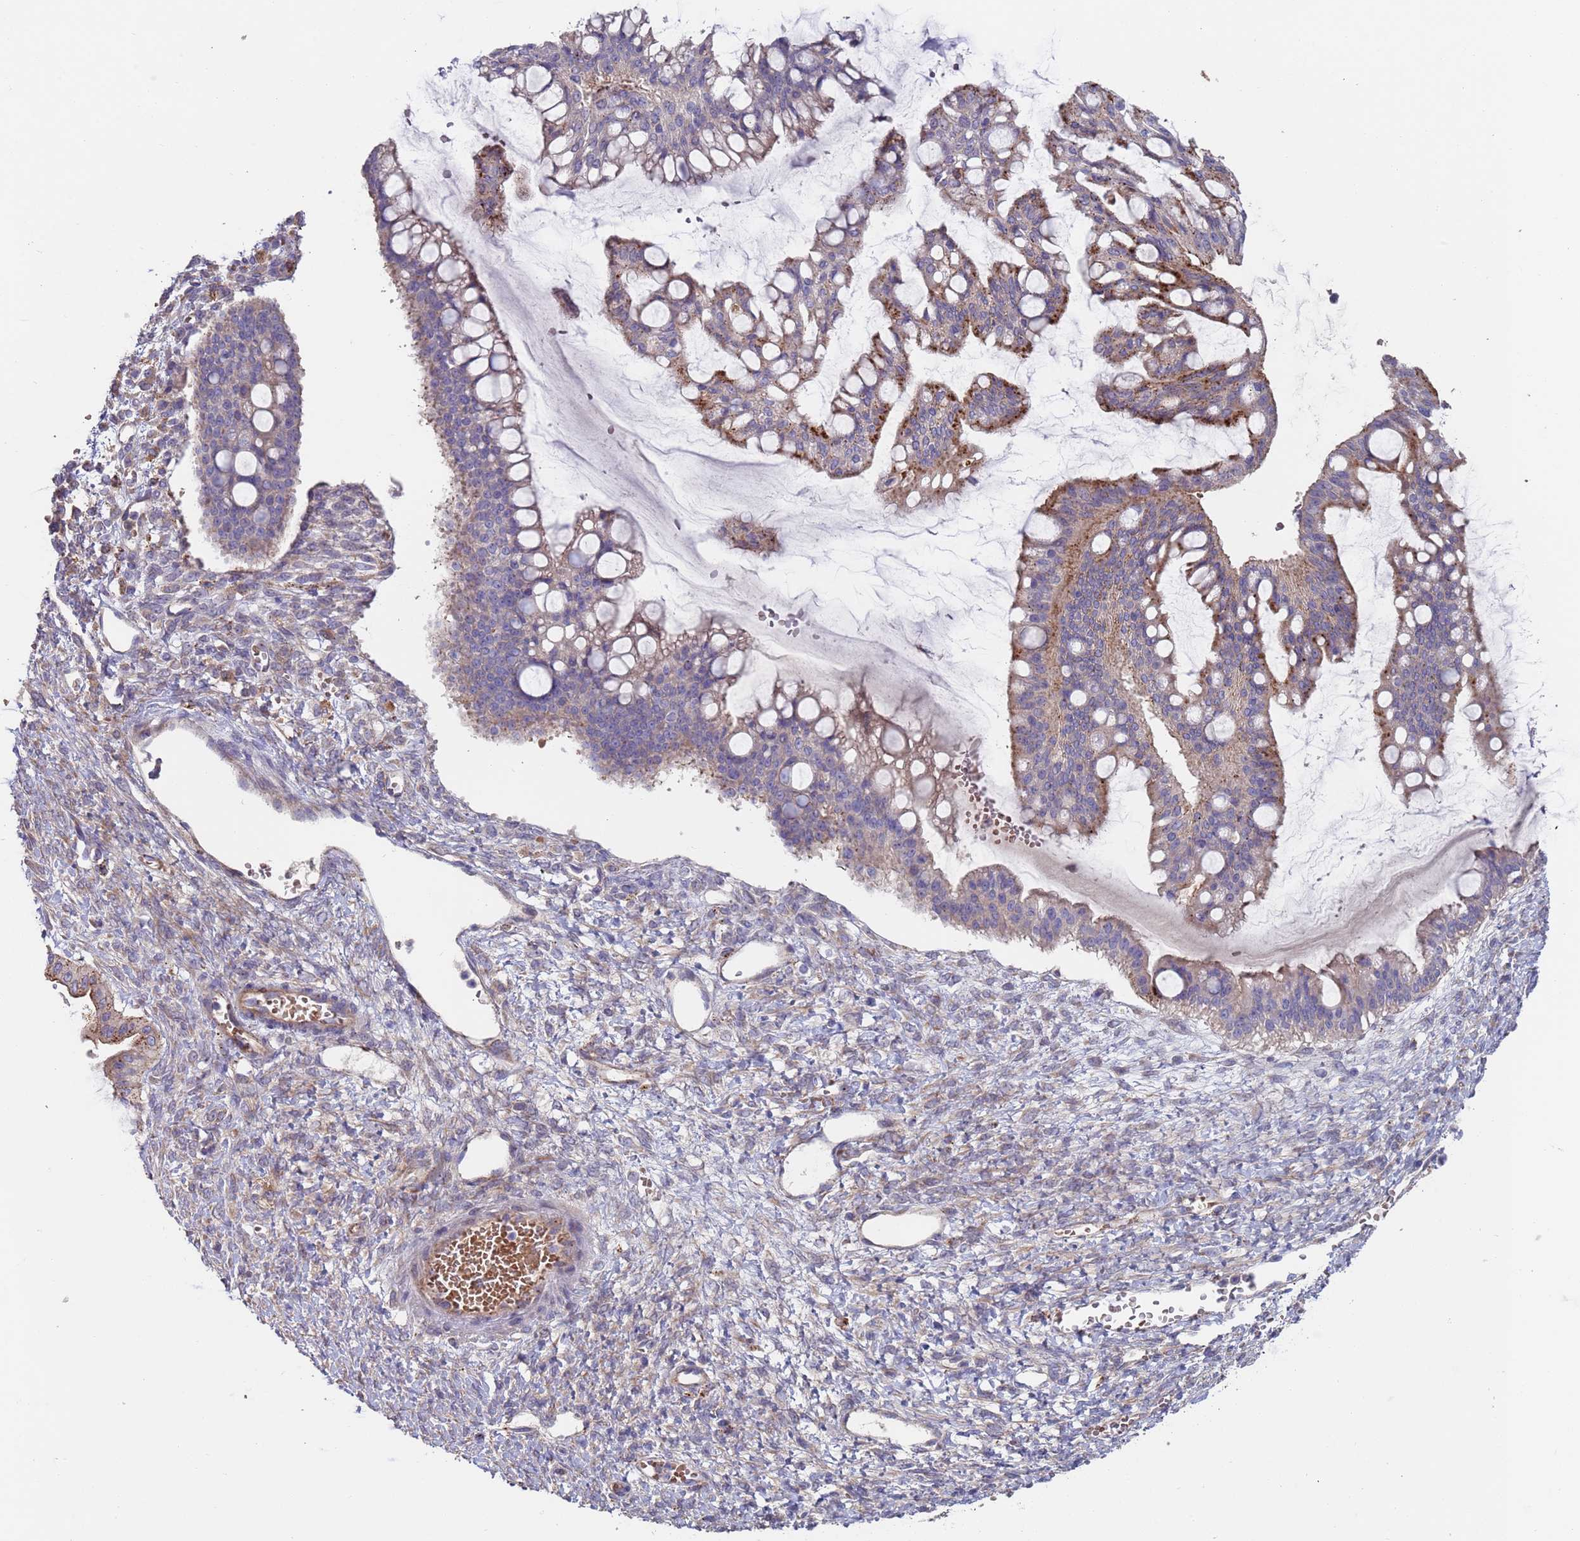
{"staining": {"intensity": "moderate", "quantity": "<25%", "location": "cytoplasmic/membranous"}, "tissue": "ovarian cancer", "cell_type": "Tumor cells", "image_type": "cancer", "snomed": [{"axis": "morphology", "description": "Cystadenocarcinoma, mucinous, NOS"}, {"axis": "topography", "description": "Ovary"}], "caption": "Mucinous cystadenocarcinoma (ovarian) was stained to show a protein in brown. There is low levels of moderate cytoplasmic/membranous staining in about <25% of tumor cells.", "gene": "MALRD1", "patient": {"sex": "female", "age": 73}}